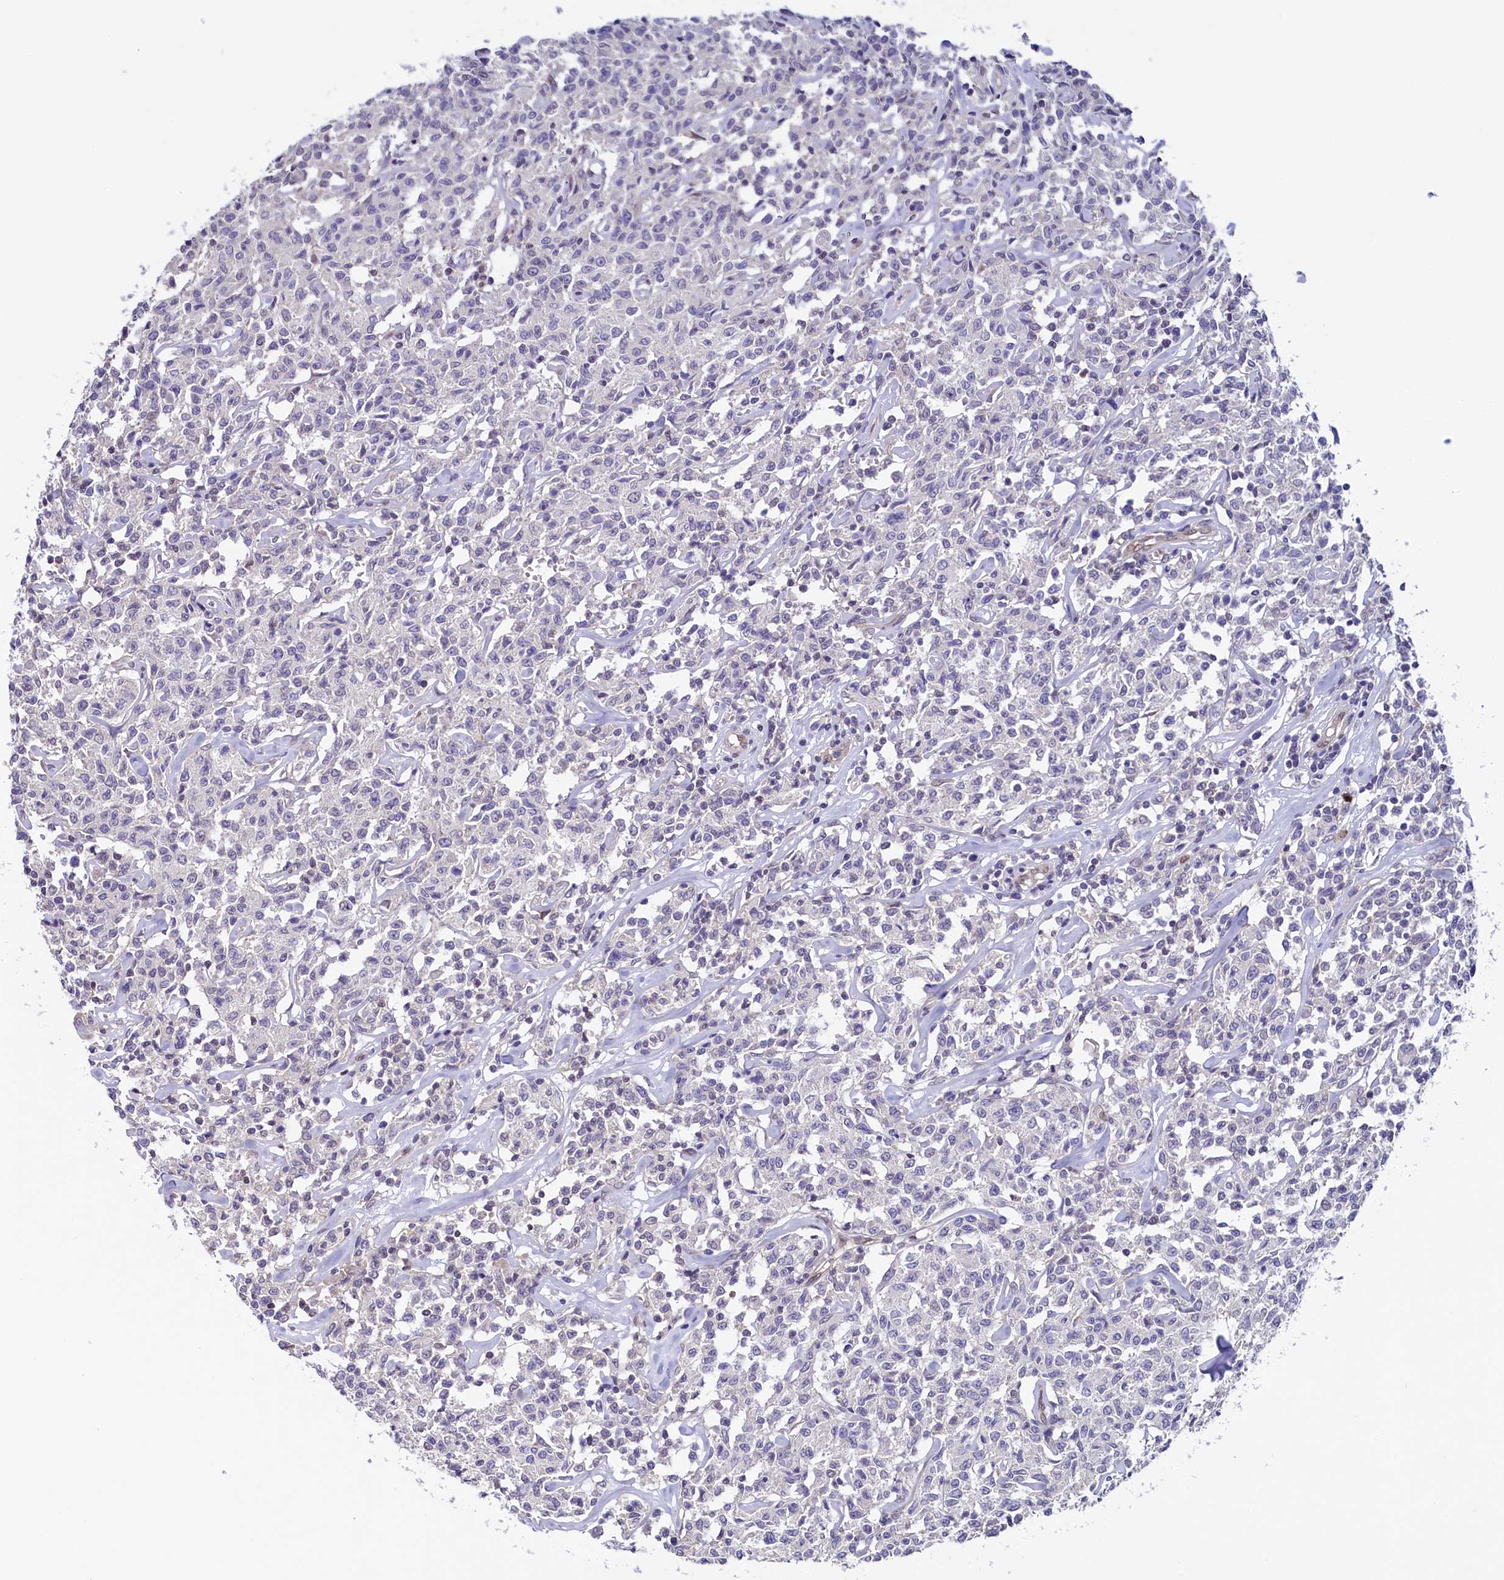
{"staining": {"intensity": "negative", "quantity": "none", "location": "none"}, "tissue": "lymphoma", "cell_type": "Tumor cells", "image_type": "cancer", "snomed": [{"axis": "morphology", "description": "Malignant lymphoma, non-Hodgkin's type, Low grade"}, {"axis": "topography", "description": "Small intestine"}], "caption": "This is a histopathology image of IHC staining of malignant lymphoma, non-Hodgkin's type (low-grade), which shows no positivity in tumor cells. (DAB (3,3'-diaminobenzidine) immunohistochemistry, high magnification).", "gene": "FLYWCH2", "patient": {"sex": "female", "age": 59}}